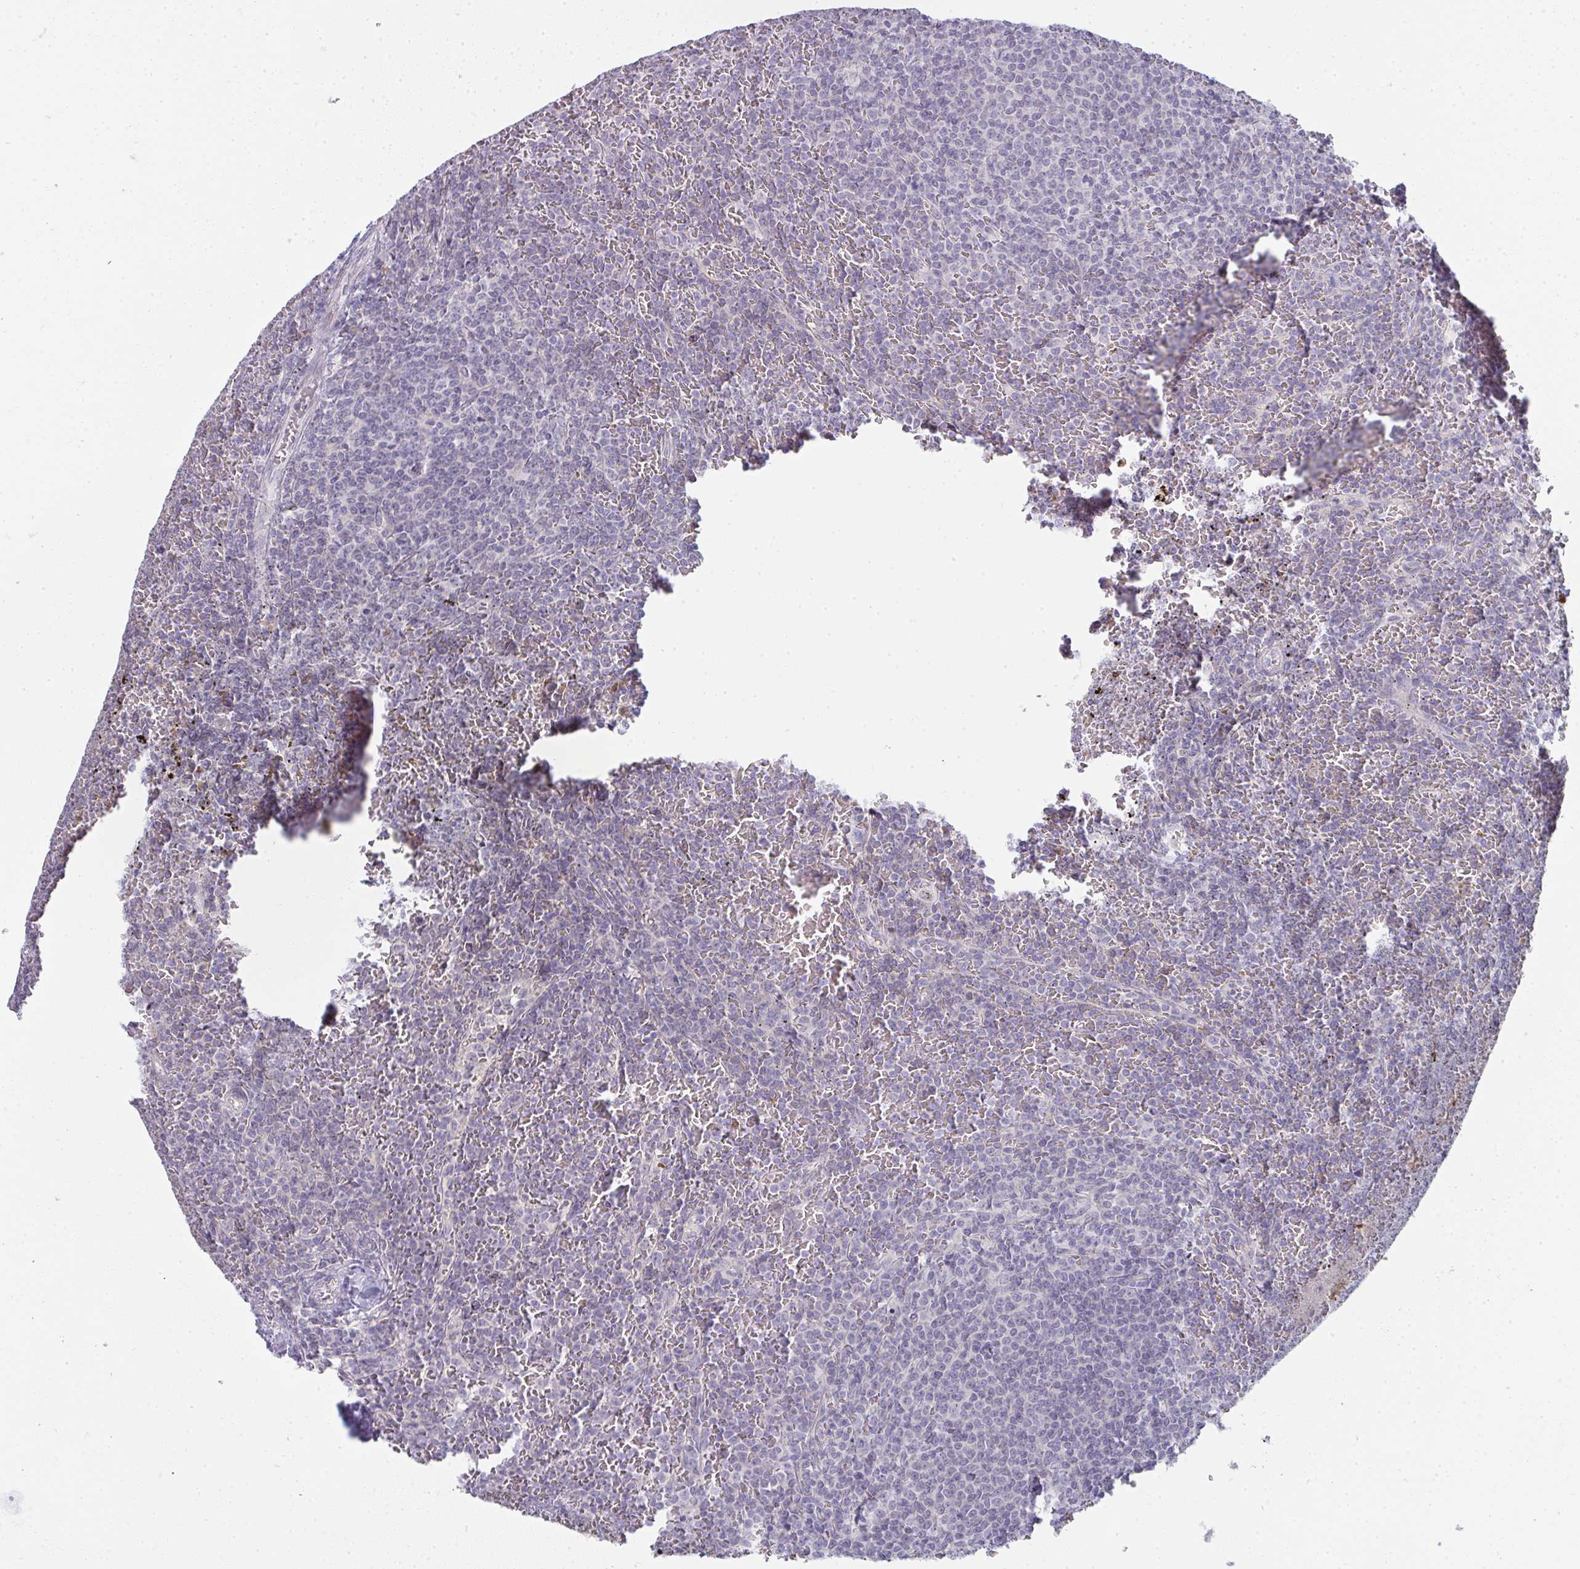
{"staining": {"intensity": "negative", "quantity": "none", "location": "none"}, "tissue": "lymphoma", "cell_type": "Tumor cells", "image_type": "cancer", "snomed": [{"axis": "morphology", "description": "Malignant lymphoma, non-Hodgkin's type, Low grade"}, {"axis": "topography", "description": "Spleen"}], "caption": "Immunohistochemistry of malignant lymphoma, non-Hodgkin's type (low-grade) demonstrates no positivity in tumor cells.", "gene": "SHB", "patient": {"sex": "female", "age": 77}}